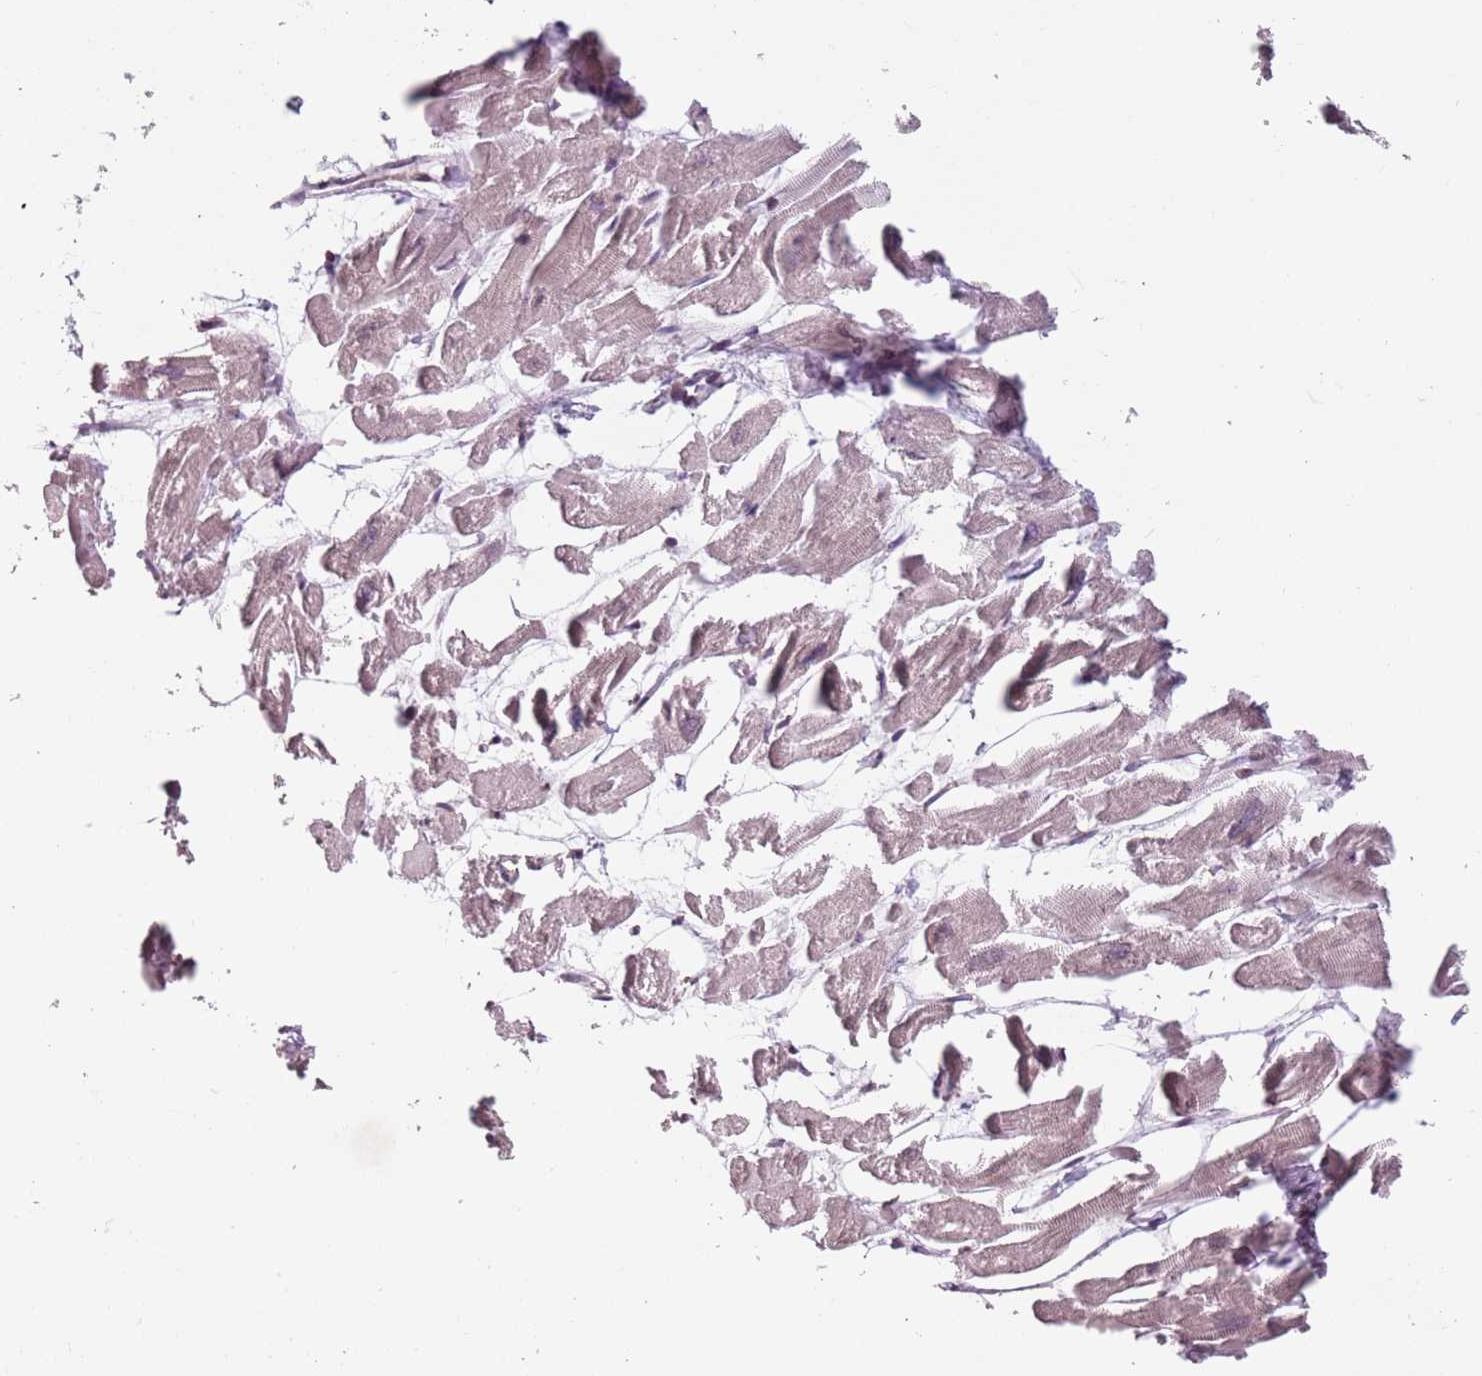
{"staining": {"intensity": "weak", "quantity": "<25%", "location": "cytoplasmic/membranous"}, "tissue": "heart muscle", "cell_type": "Cardiomyocytes", "image_type": "normal", "snomed": [{"axis": "morphology", "description": "Normal tissue, NOS"}, {"axis": "topography", "description": "Heart"}], "caption": "High power microscopy micrograph of an immunohistochemistry (IHC) image of unremarkable heart muscle, revealing no significant expression in cardiomyocytes.", "gene": "TMC4", "patient": {"sex": "male", "age": 54}}